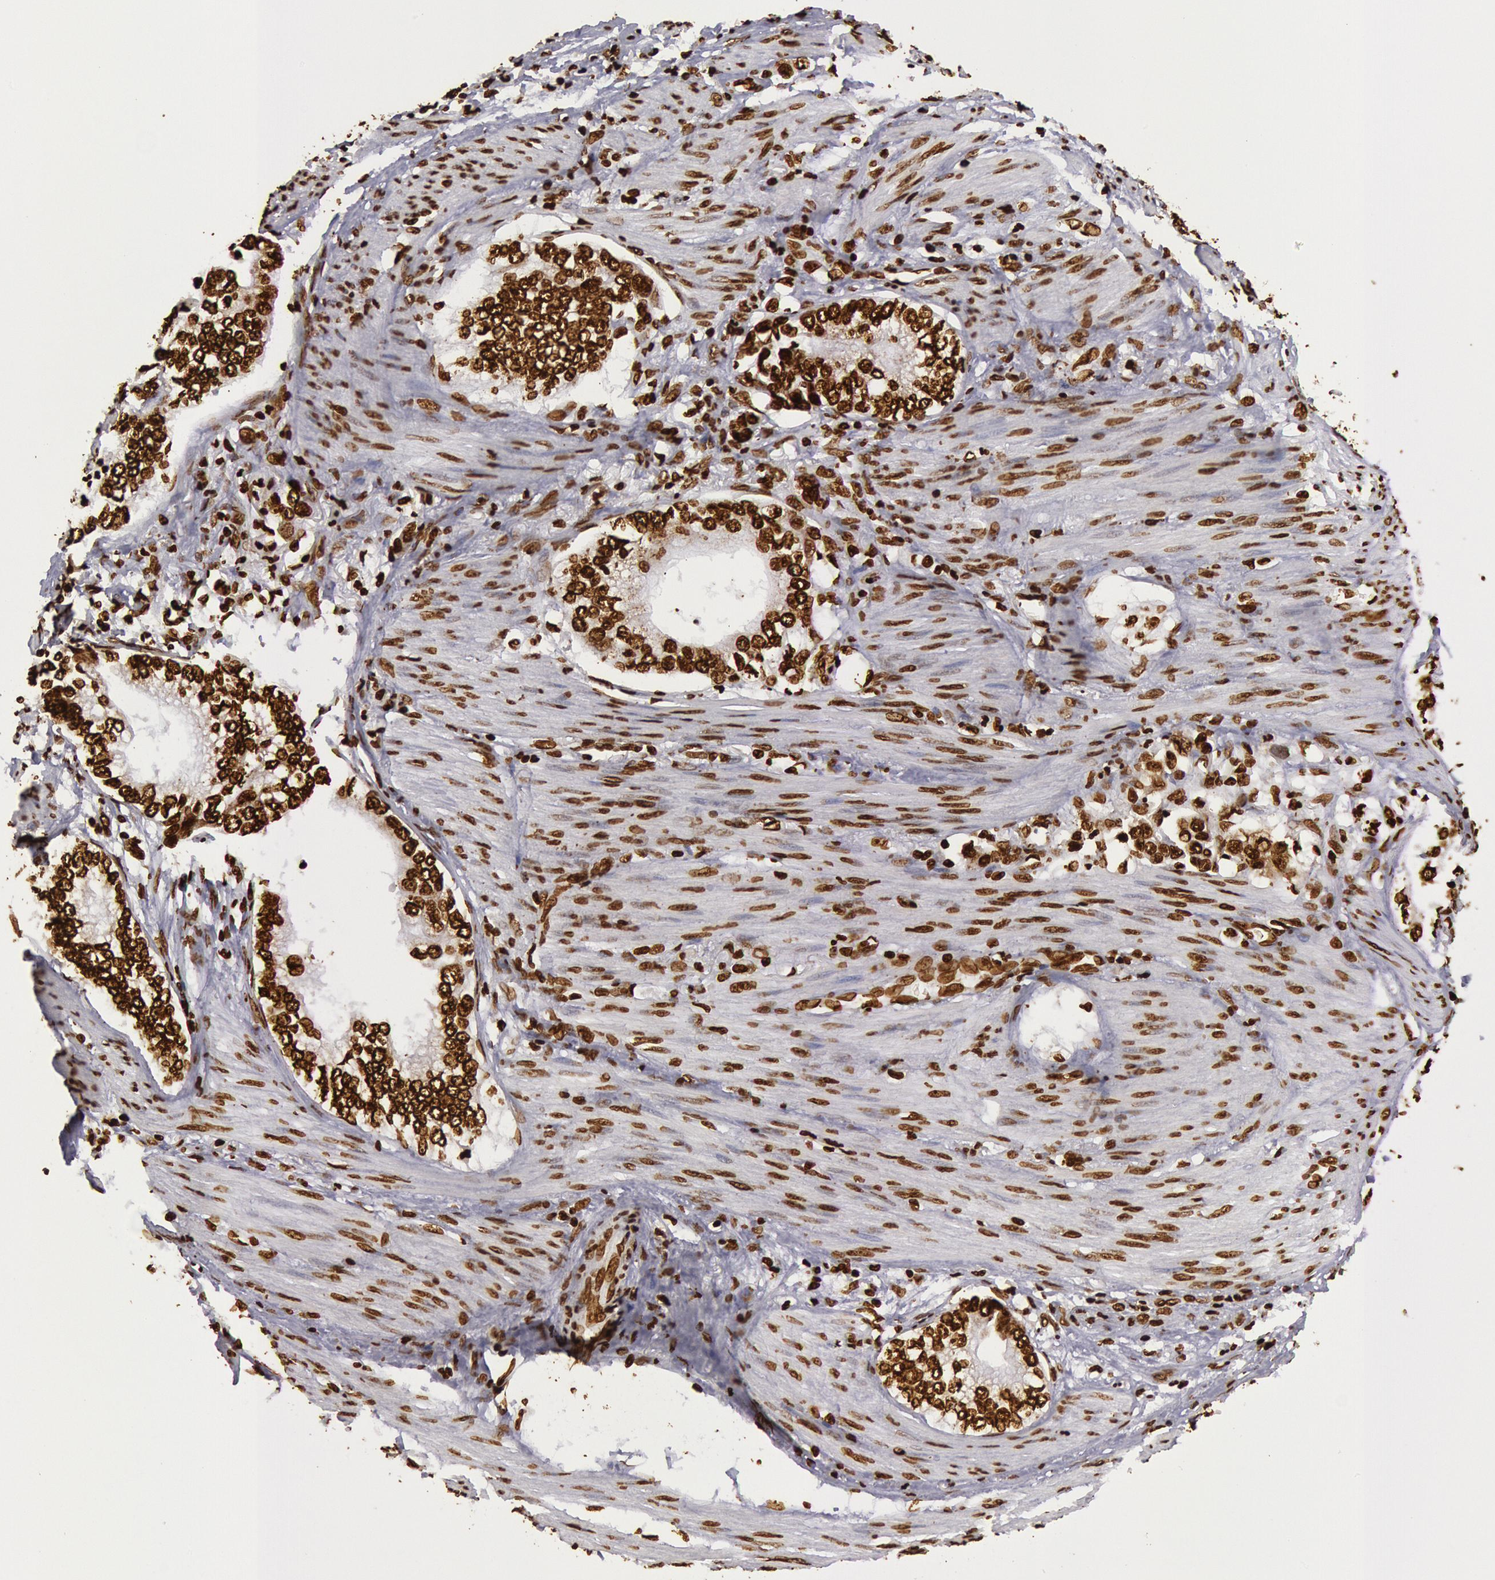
{"staining": {"intensity": "strong", "quantity": ">75%", "location": "nuclear"}, "tissue": "stomach cancer", "cell_type": "Tumor cells", "image_type": "cancer", "snomed": [{"axis": "morphology", "description": "Adenocarcinoma, NOS"}, {"axis": "topography", "description": "Pancreas"}, {"axis": "topography", "description": "Stomach, upper"}], "caption": "High-magnification brightfield microscopy of stomach adenocarcinoma stained with DAB (3,3'-diaminobenzidine) (brown) and counterstained with hematoxylin (blue). tumor cells exhibit strong nuclear expression is appreciated in approximately>75% of cells. (DAB IHC with brightfield microscopy, high magnification).", "gene": "H3-4", "patient": {"sex": "male", "age": 77}}